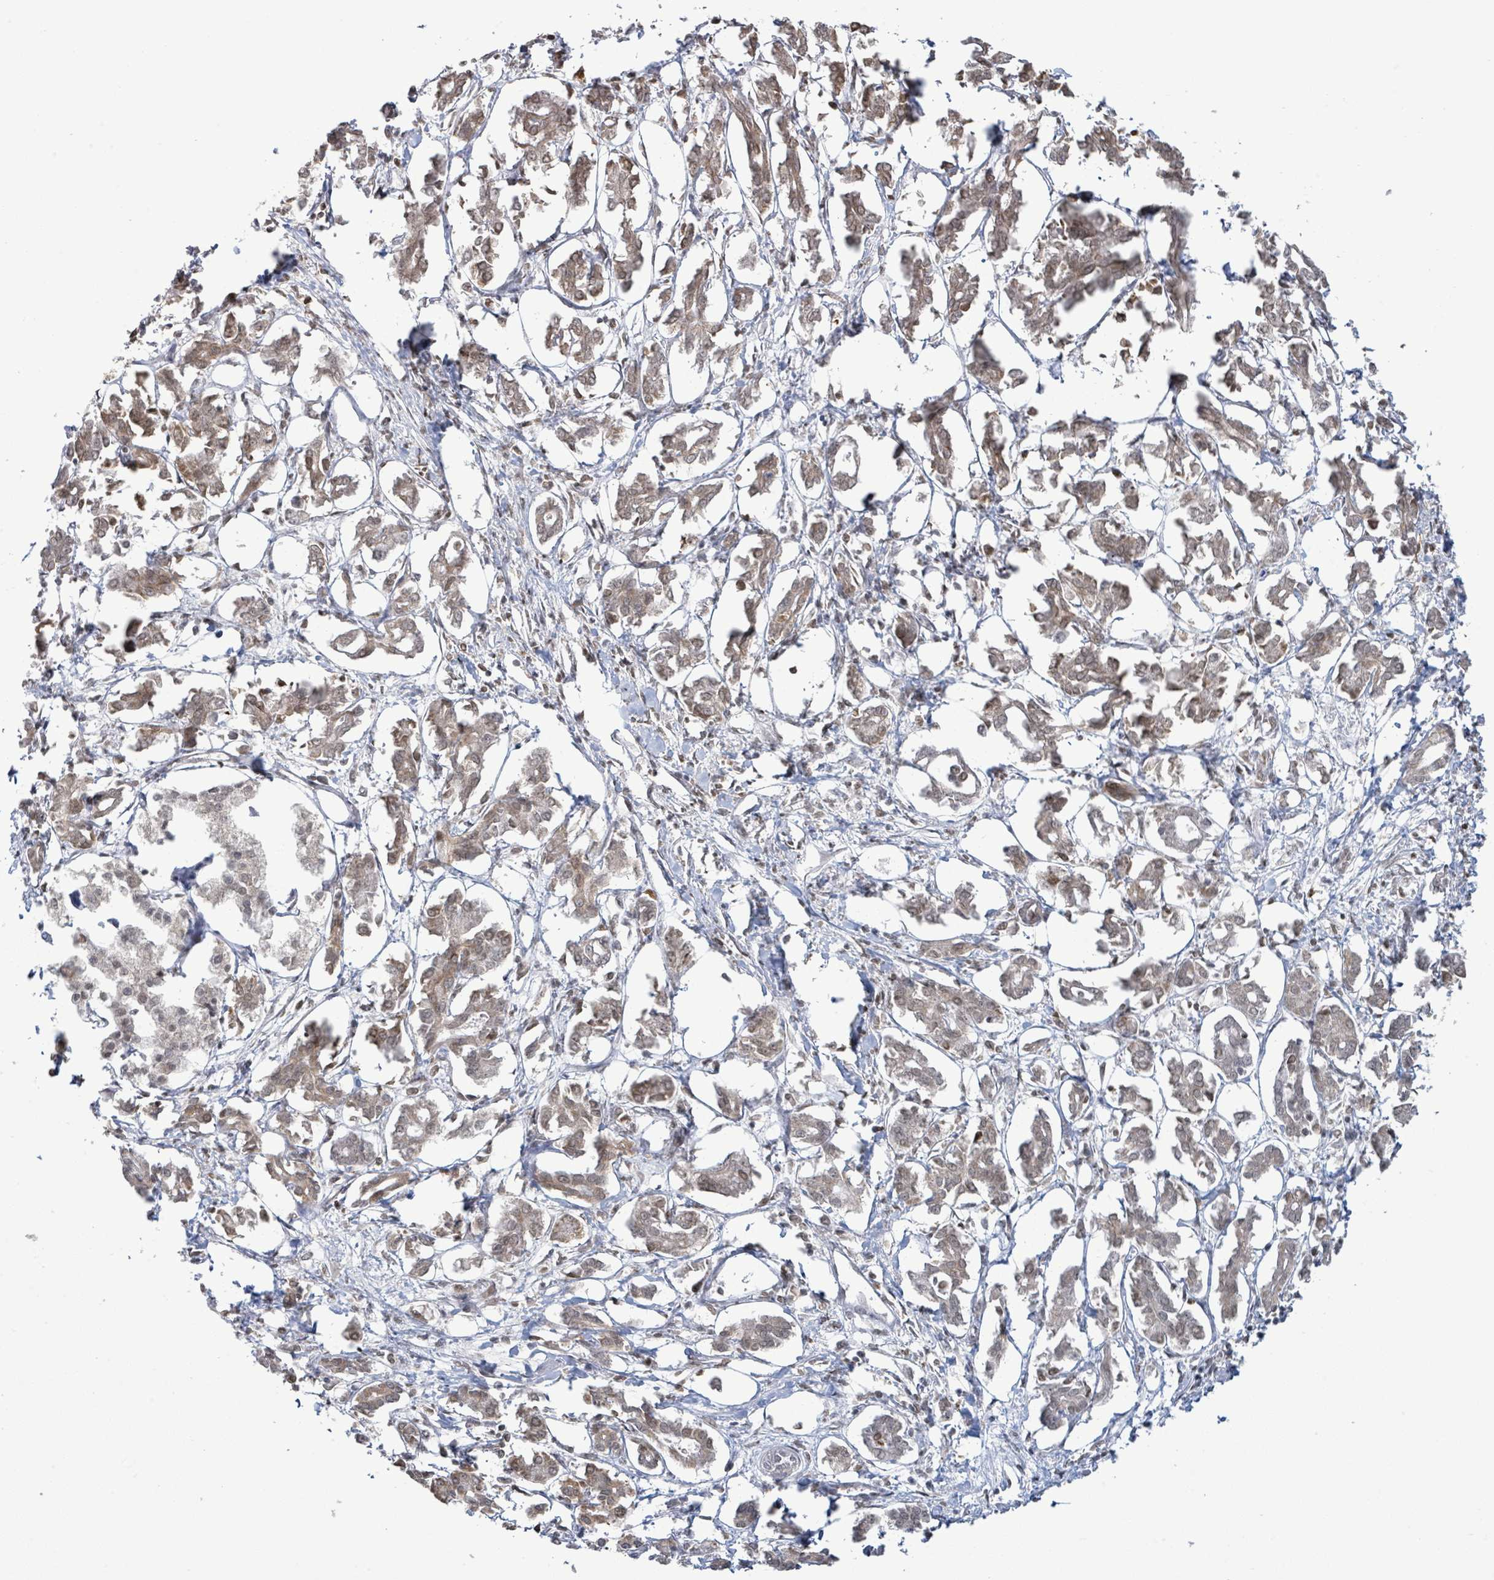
{"staining": {"intensity": "weak", "quantity": "25%-75%", "location": "nuclear"}, "tissue": "pancreatic cancer", "cell_type": "Tumor cells", "image_type": "cancer", "snomed": [{"axis": "morphology", "description": "Adenocarcinoma, NOS"}, {"axis": "topography", "description": "Pancreas"}], "caption": "Immunohistochemistry photomicrograph of neoplastic tissue: human adenocarcinoma (pancreatic) stained using immunohistochemistry (IHC) reveals low levels of weak protein expression localized specifically in the nuclear of tumor cells, appearing as a nuclear brown color.", "gene": "SBF2", "patient": {"sex": "male", "age": 61}}